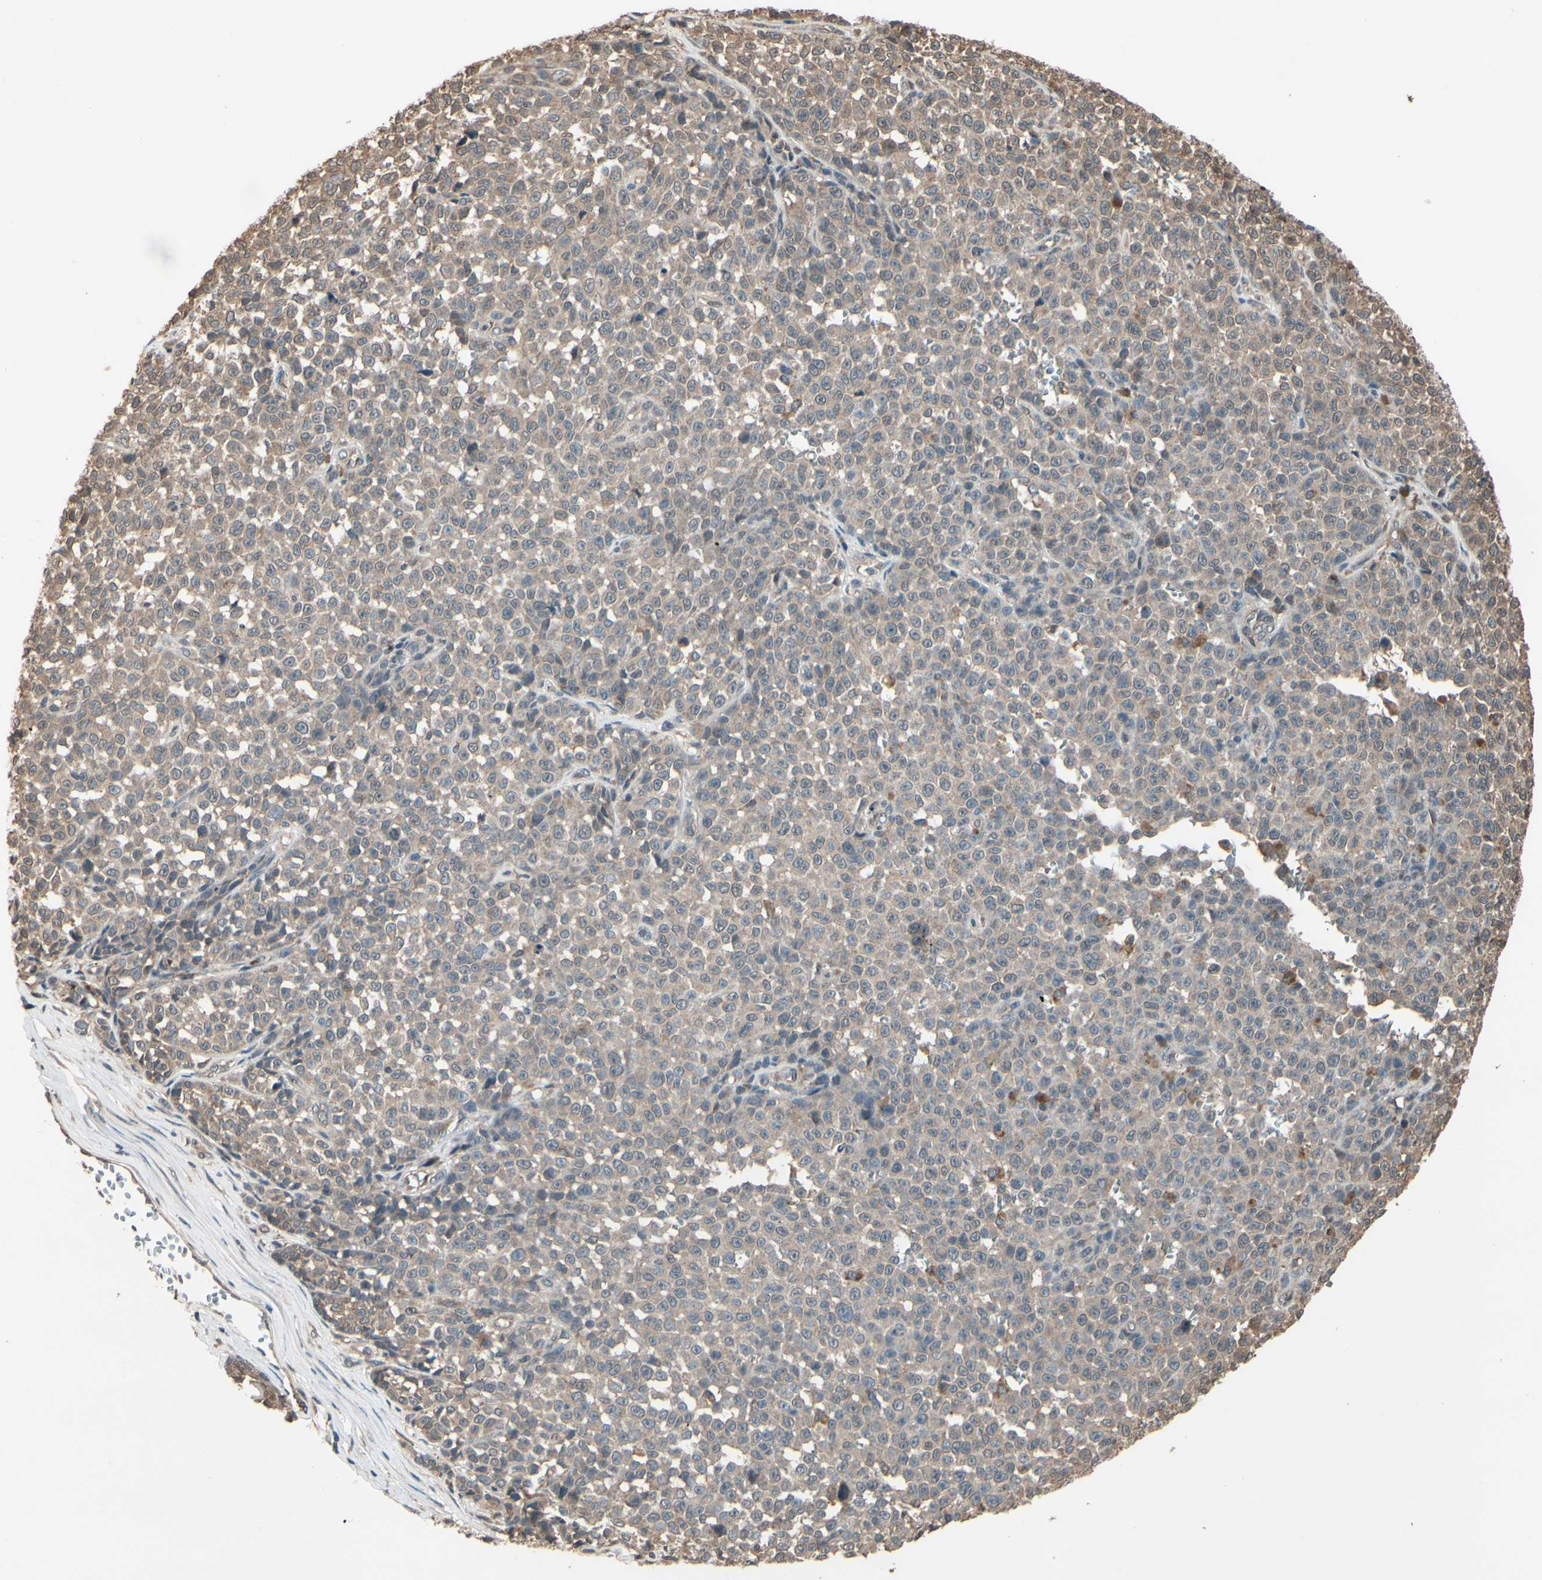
{"staining": {"intensity": "weak", "quantity": ">75%", "location": "cytoplasmic/membranous"}, "tissue": "melanoma", "cell_type": "Tumor cells", "image_type": "cancer", "snomed": [{"axis": "morphology", "description": "Malignant melanoma, NOS"}, {"axis": "topography", "description": "Skin"}], "caption": "Melanoma stained with immunohistochemistry shows weak cytoplasmic/membranous expression in about >75% of tumor cells. The staining was performed using DAB (3,3'-diaminobenzidine) to visualize the protein expression in brown, while the nuclei were stained in blue with hematoxylin (Magnification: 20x).", "gene": "PNPLA7", "patient": {"sex": "female", "age": 82}}